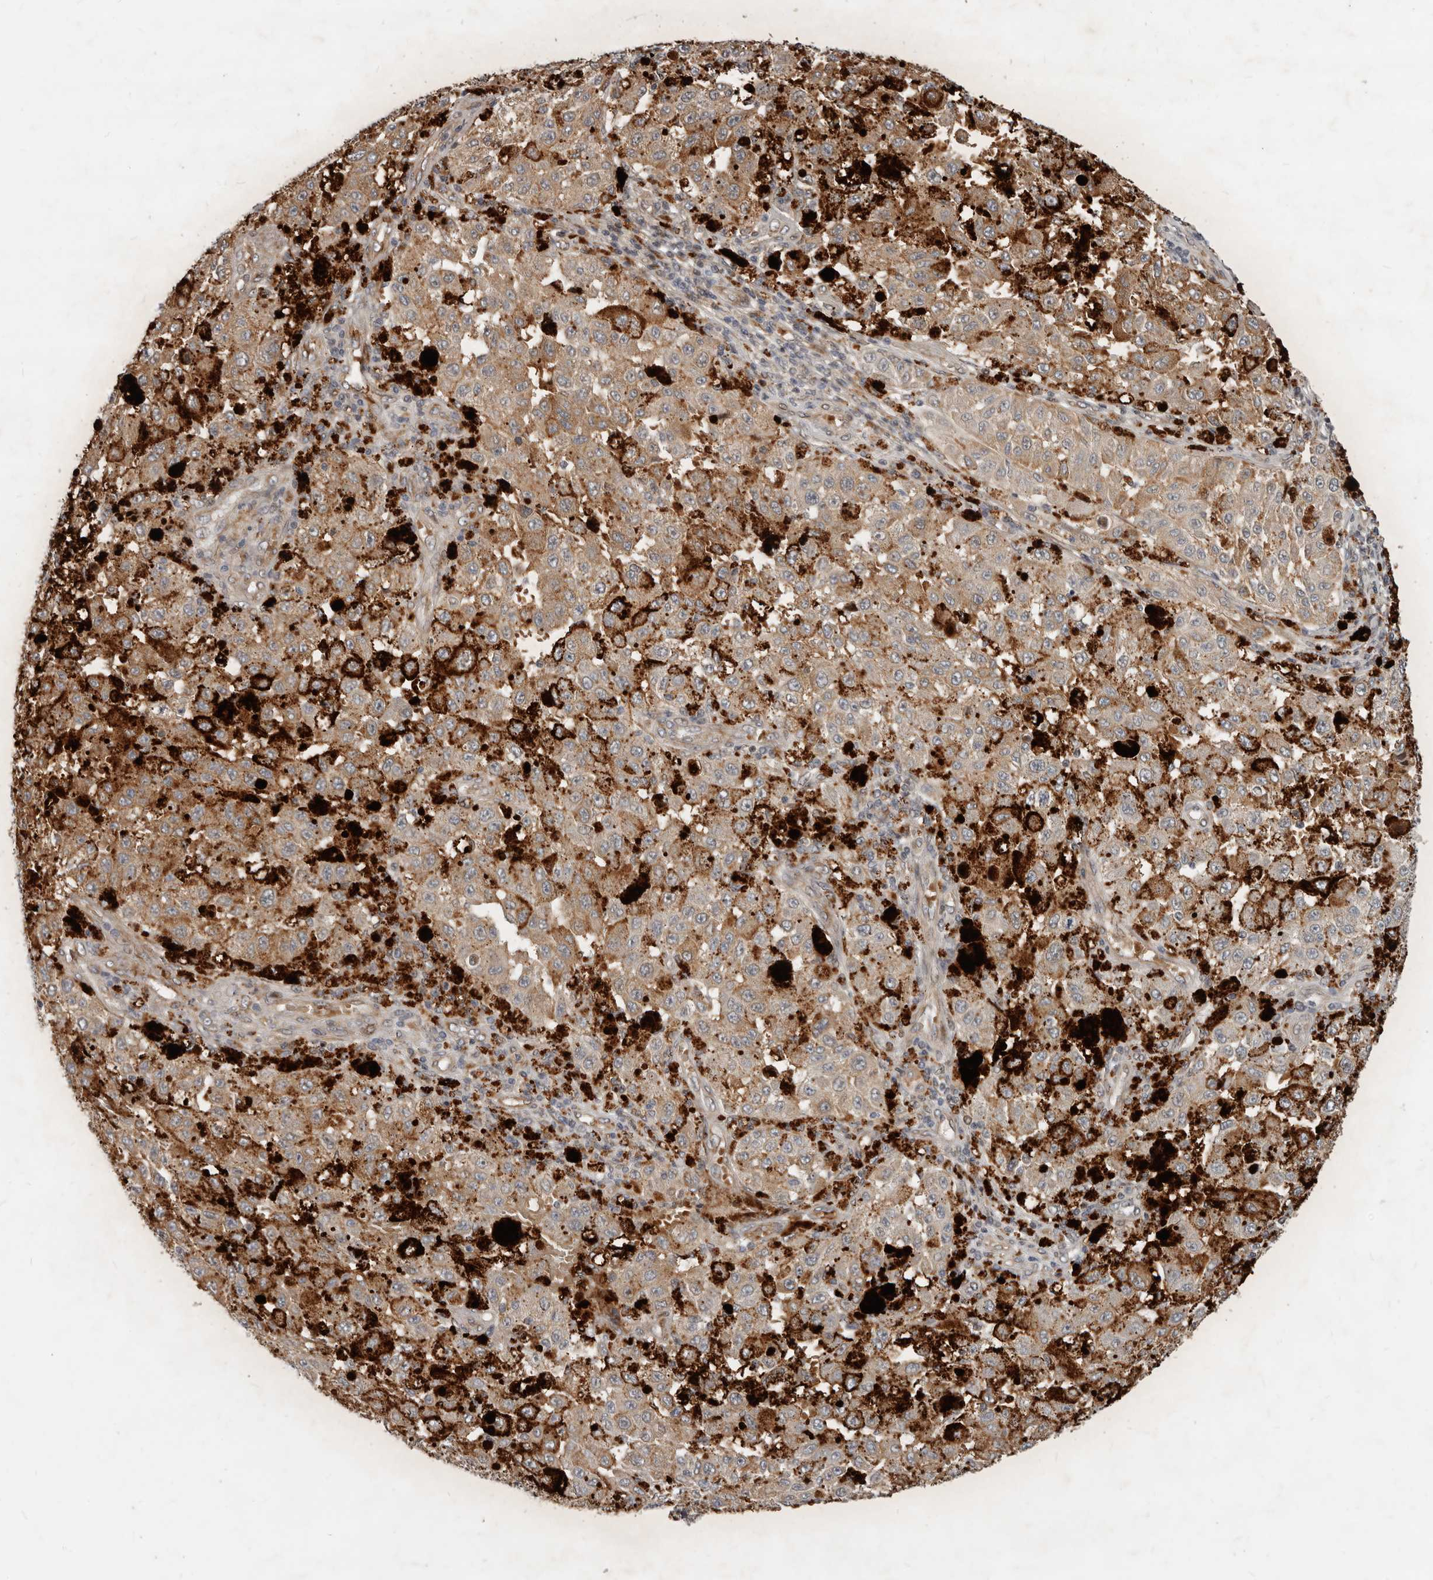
{"staining": {"intensity": "moderate", "quantity": "25%-75%", "location": "cytoplasmic/membranous"}, "tissue": "melanoma", "cell_type": "Tumor cells", "image_type": "cancer", "snomed": [{"axis": "morphology", "description": "Malignant melanoma, NOS"}, {"axis": "topography", "description": "Skin"}], "caption": "The micrograph displays staining of malignant melanoma, revealing moderate cytoplasmic/membranous protein staining (brown color) within tumor cells.", "gene": "NPY4R", "patient": {"sex": "female", "age": 64}}